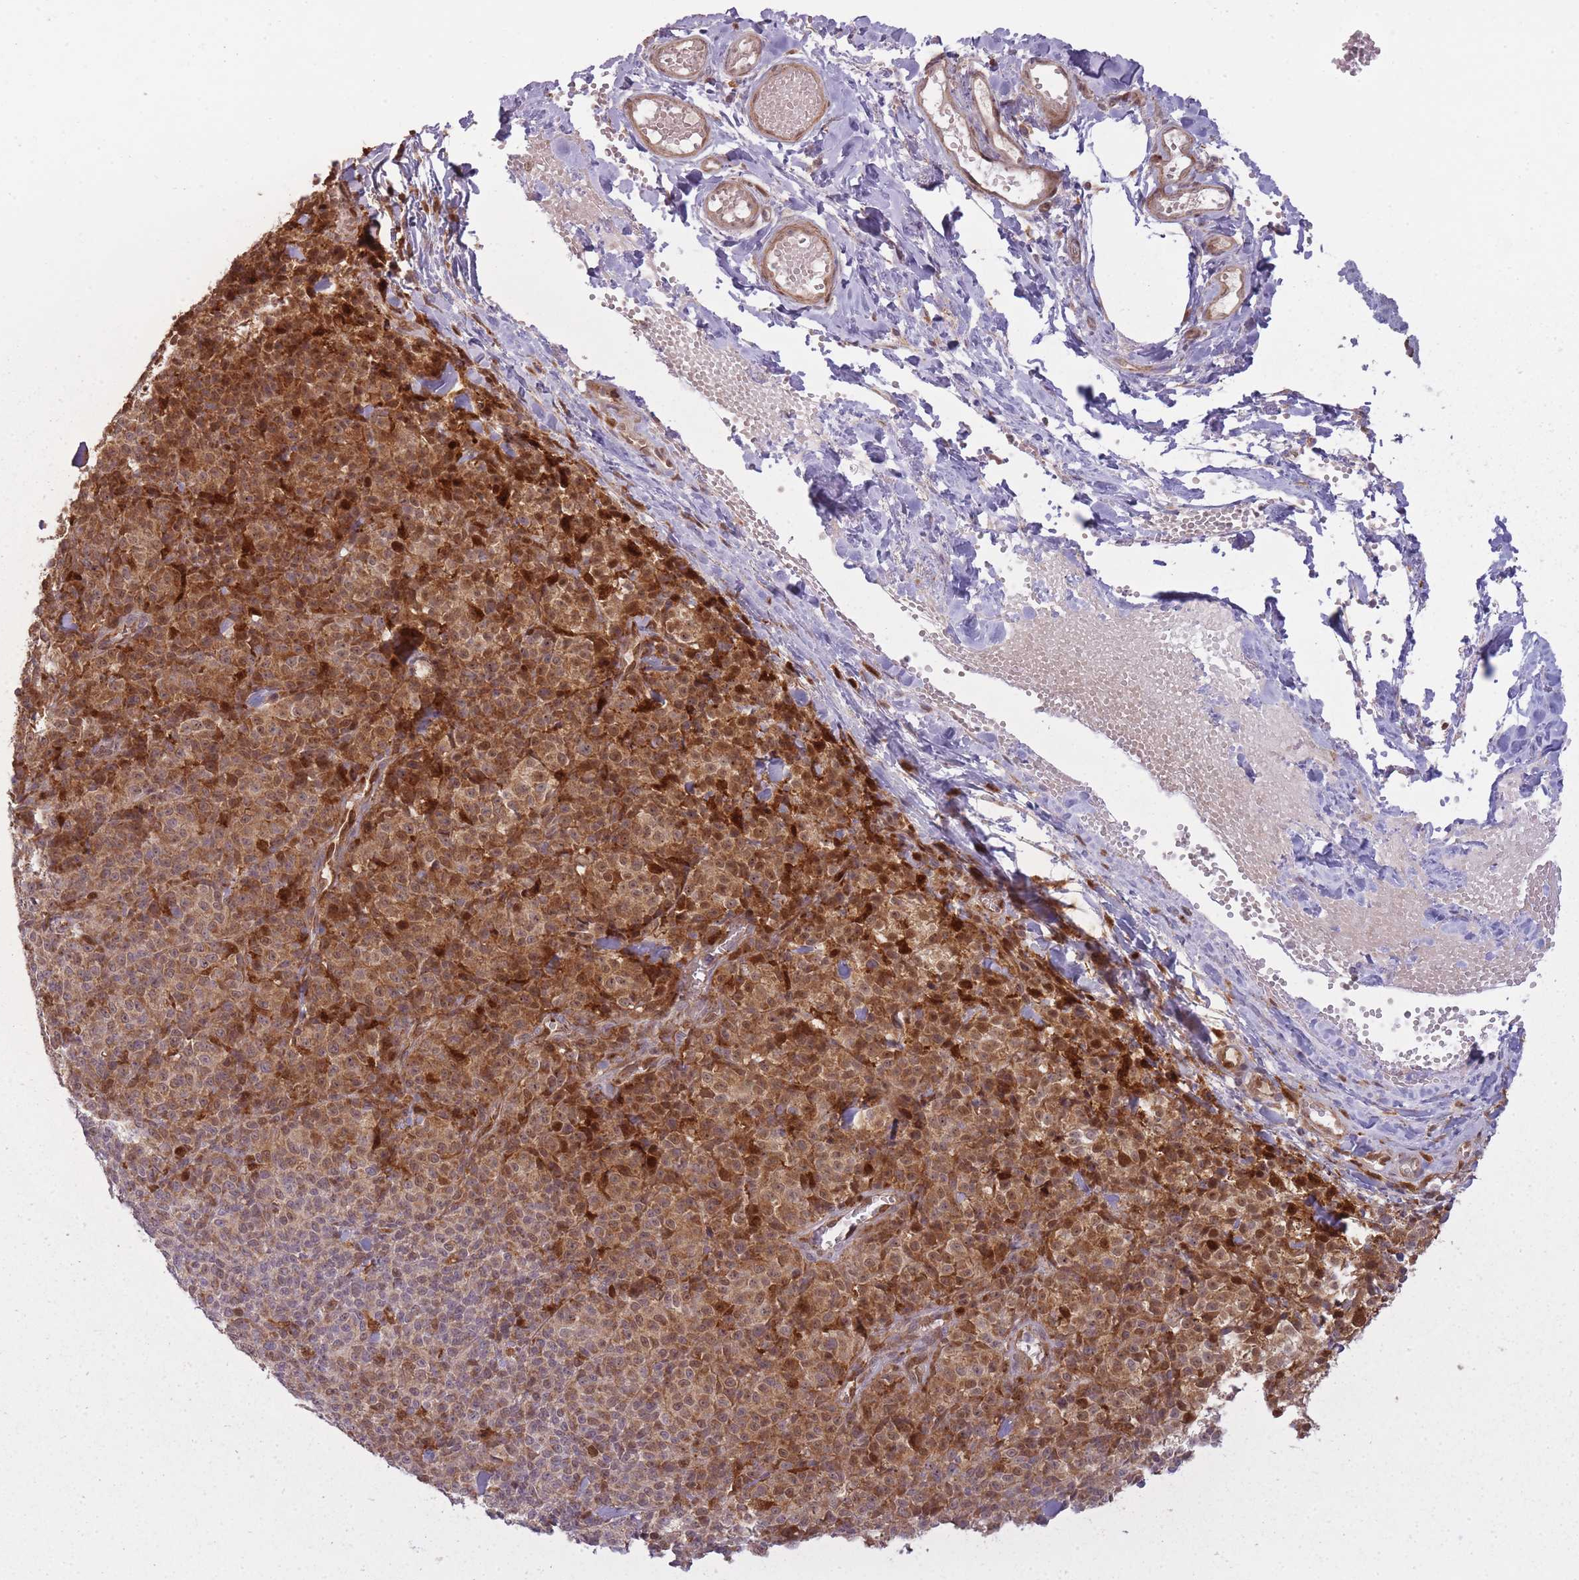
{"staining": {"intensity": "moderate", "quantity": ">75%", "location": "cytoplasmic/membranous"}, "tissue": "melanoma", "cell_type": "Tumor cells", "image_type": "cancer", "snomed": [{"axis": "morphology", "description": "Normal tissue, NOS"}, {"axis": "morphology", "description": "Malignant melanoma, NOS"}, {"axis": "topography", "description": "Skin"}], "caption": "The image reveals staining of malignant melanoma, revealing moderate cytoplasmic/membranous protein expression (brown color) within tumor cells. Using DAB (3,3'-diaminobenzidine) (brown) and hematoxylin (blue) stains, captured at high magnification using brightfield microscopy.", "gene": "LGALS9", "patient": {"sex": "female", "age": 34}}